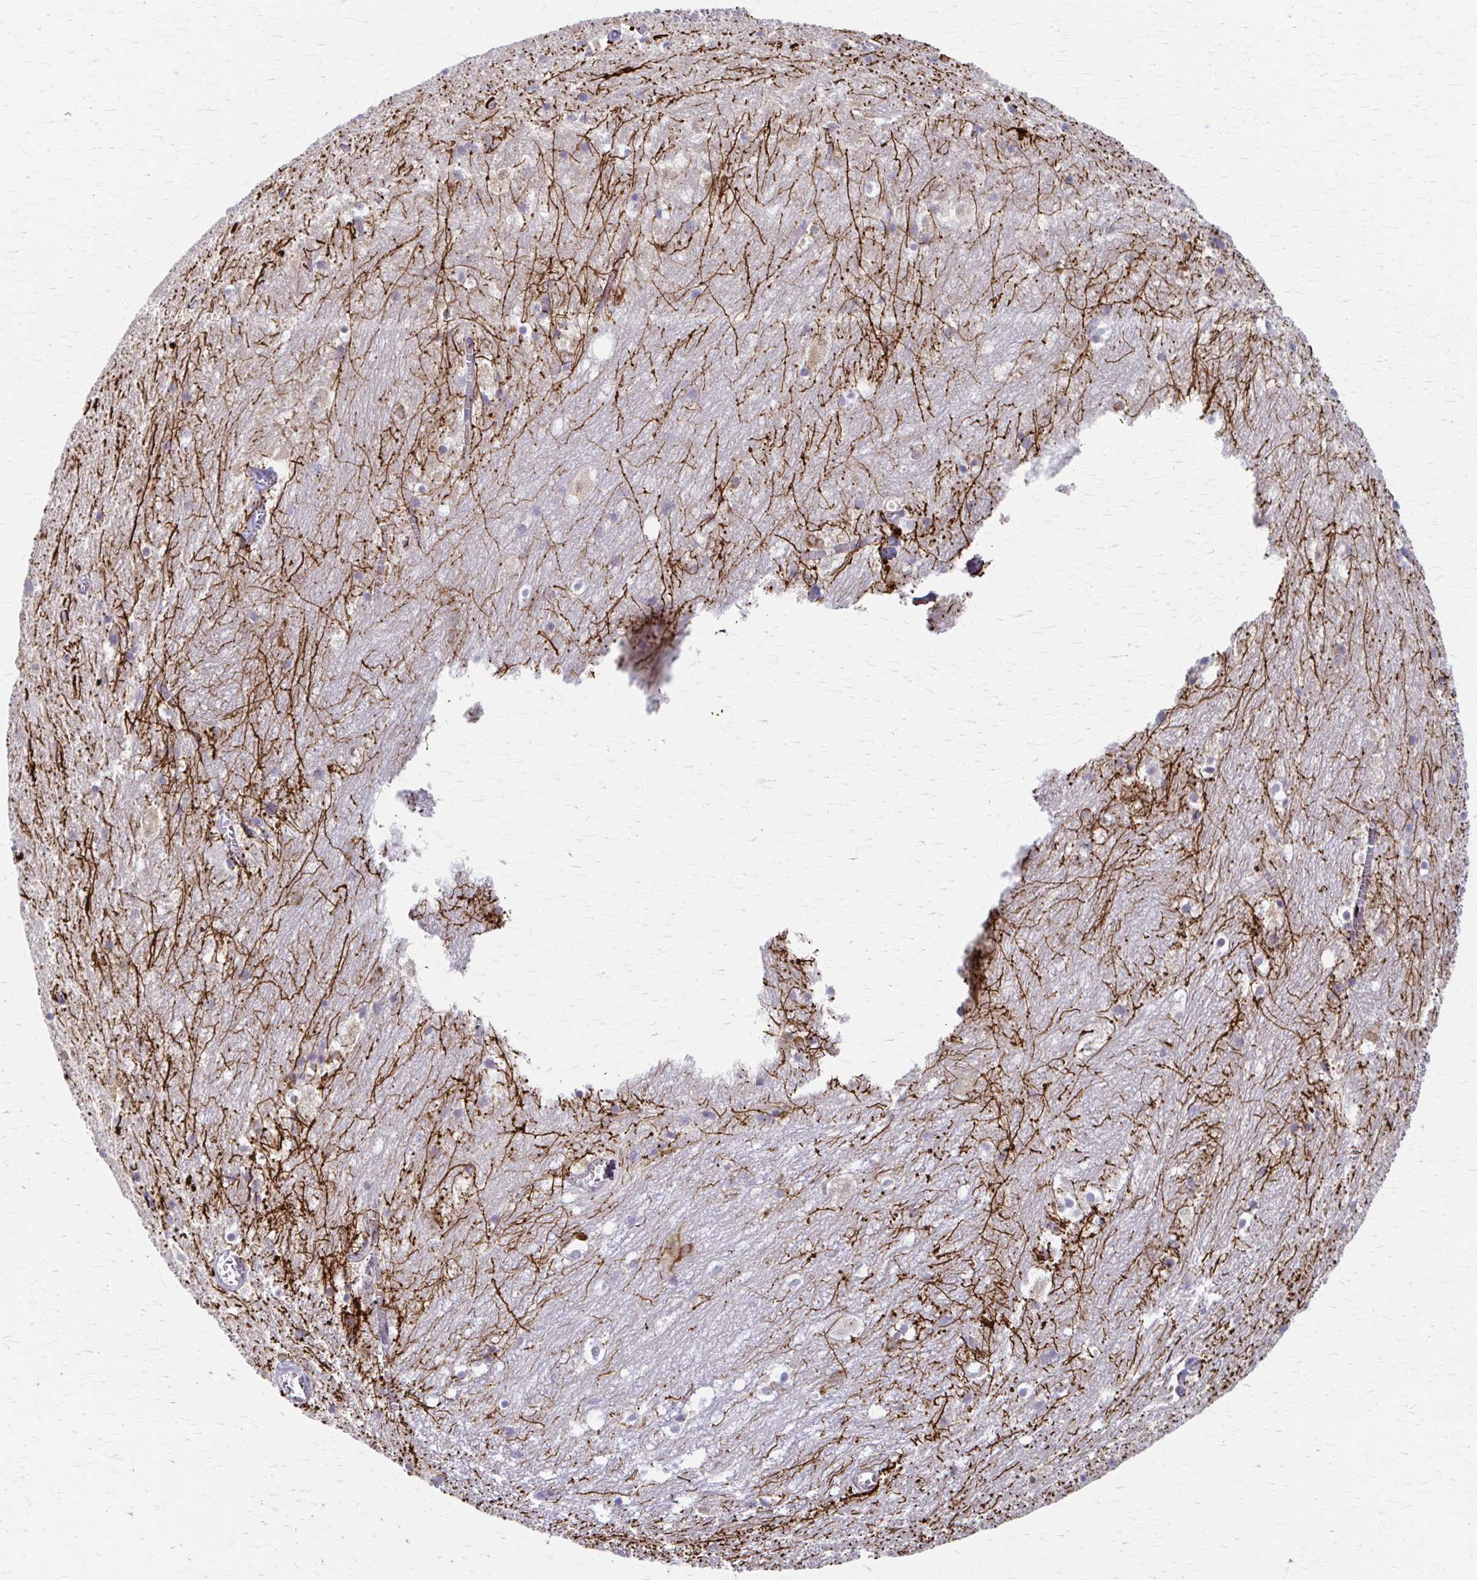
{"staining": {"intensity": "negative", "quantity": "none", "location": "none"}, "tissue": "hippocampus", "cell_type": "Glial cells", "image_type": "normal", "snomed": [{"axis": "morphology", "description": "Normal tissue, NOS"}, {"axis": "topography", "description": "Hippocampus"}], "caption": "This is a histopathology image of IHC staining of unremarkable hippocampus, which shows no staining in glial cells.", "gene": "ARHGAP35", "patient": {"sex": "female", "age": 52}}